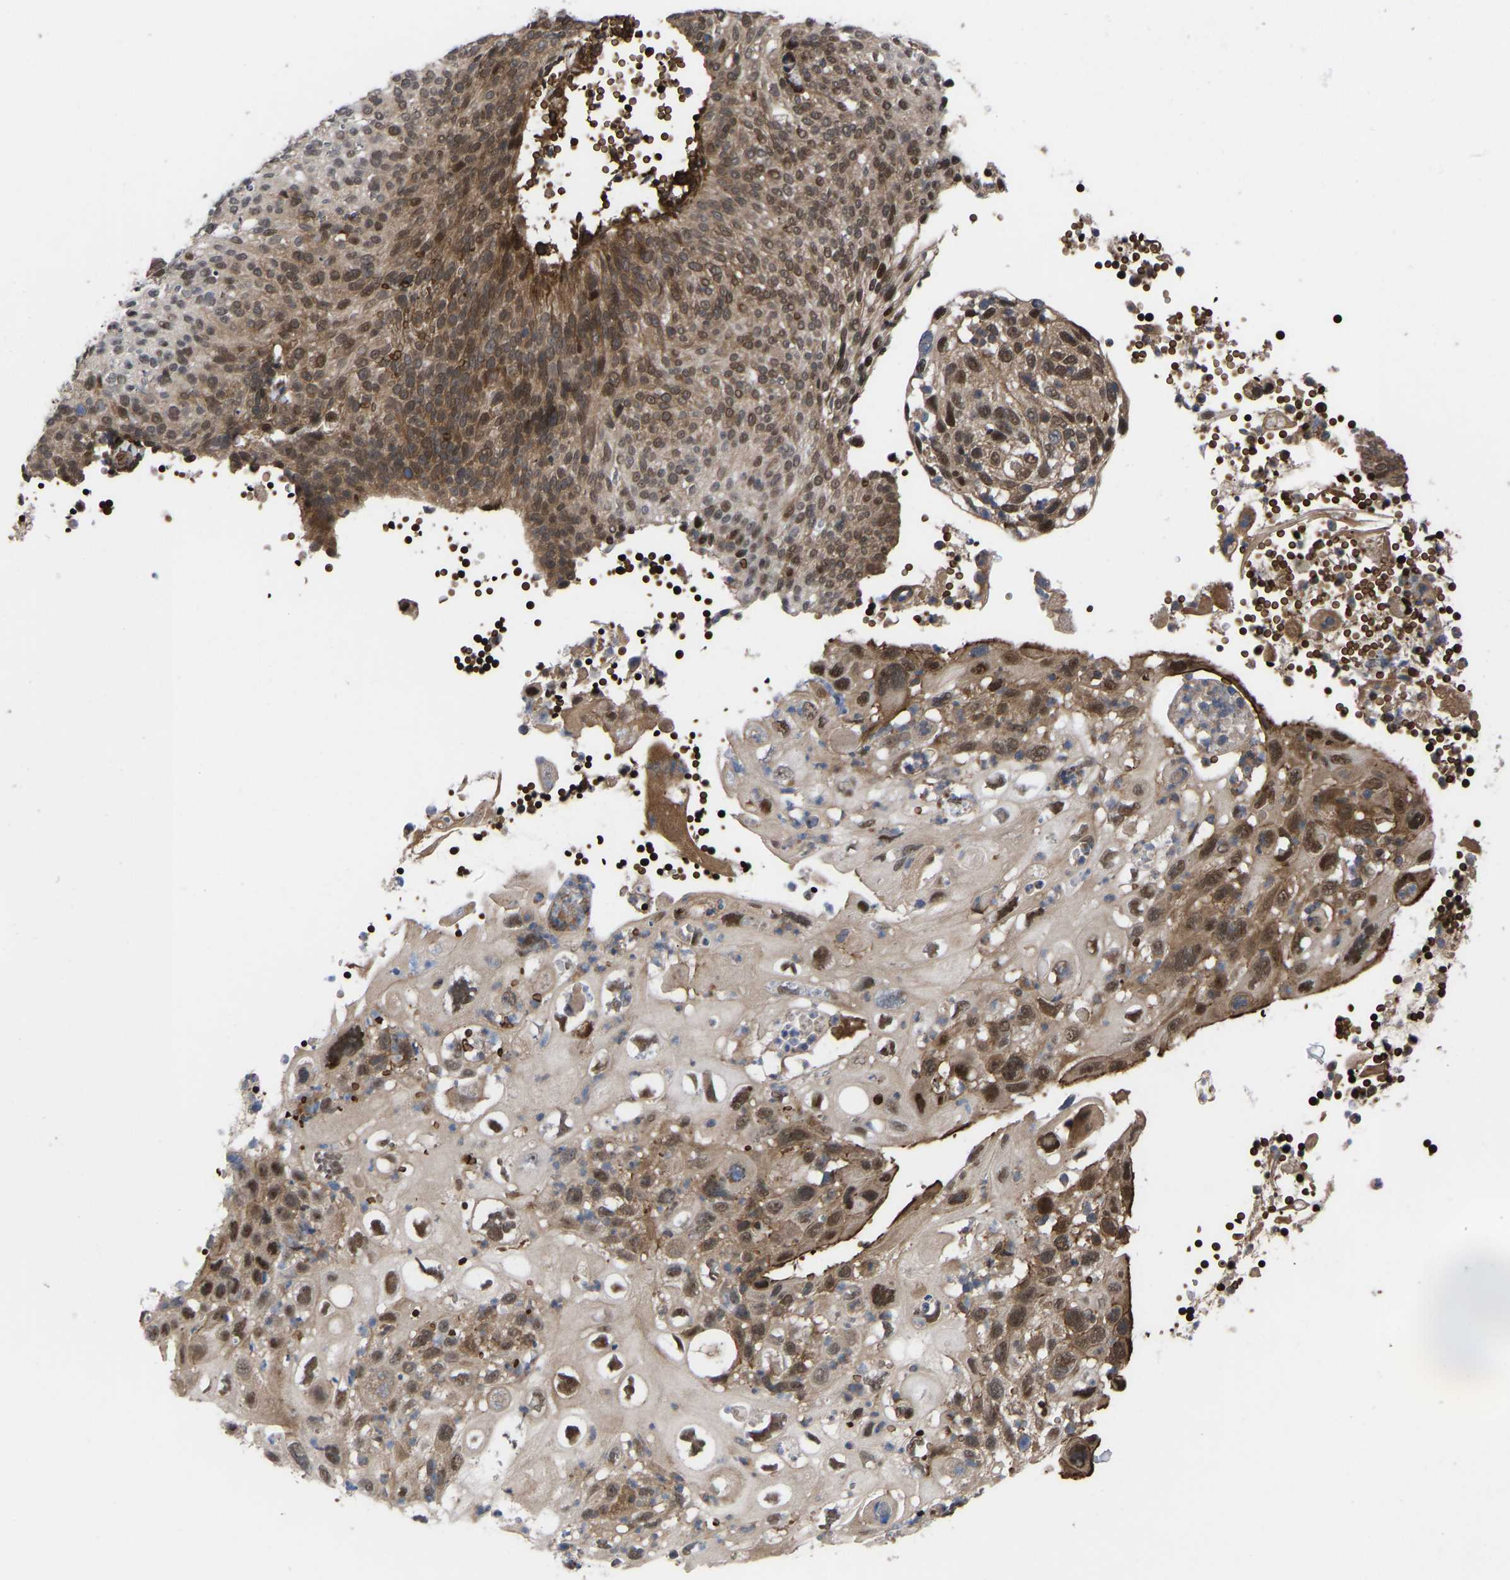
{"staining": {"intensity": "moderate", "quantity": ">75%", "location": "cytoplasmic/membranous,nuclear"}, "tissue": "cervical cancer", "cell_type": "Tumor cells", "image_type": "cancer", "snomed": [{"axis": "morphology", "description": "Squamous cell carcinoma, NOS"}, {"axis": "topography", "description": "Cervix"}], "caption": "Immunohistochemical staining of human squamous cell carcinoma (cervical) reveals moderate cytoplasmic/membranous and nuclear protein expression in about >75% of tumor cells. (DAB (3,3'-diaminobenzidine) IHC, brown staining for protein, blue staining for nuclei).", "gene": "CYP7B1", "patient": {"sex": "female", "age": 70}}